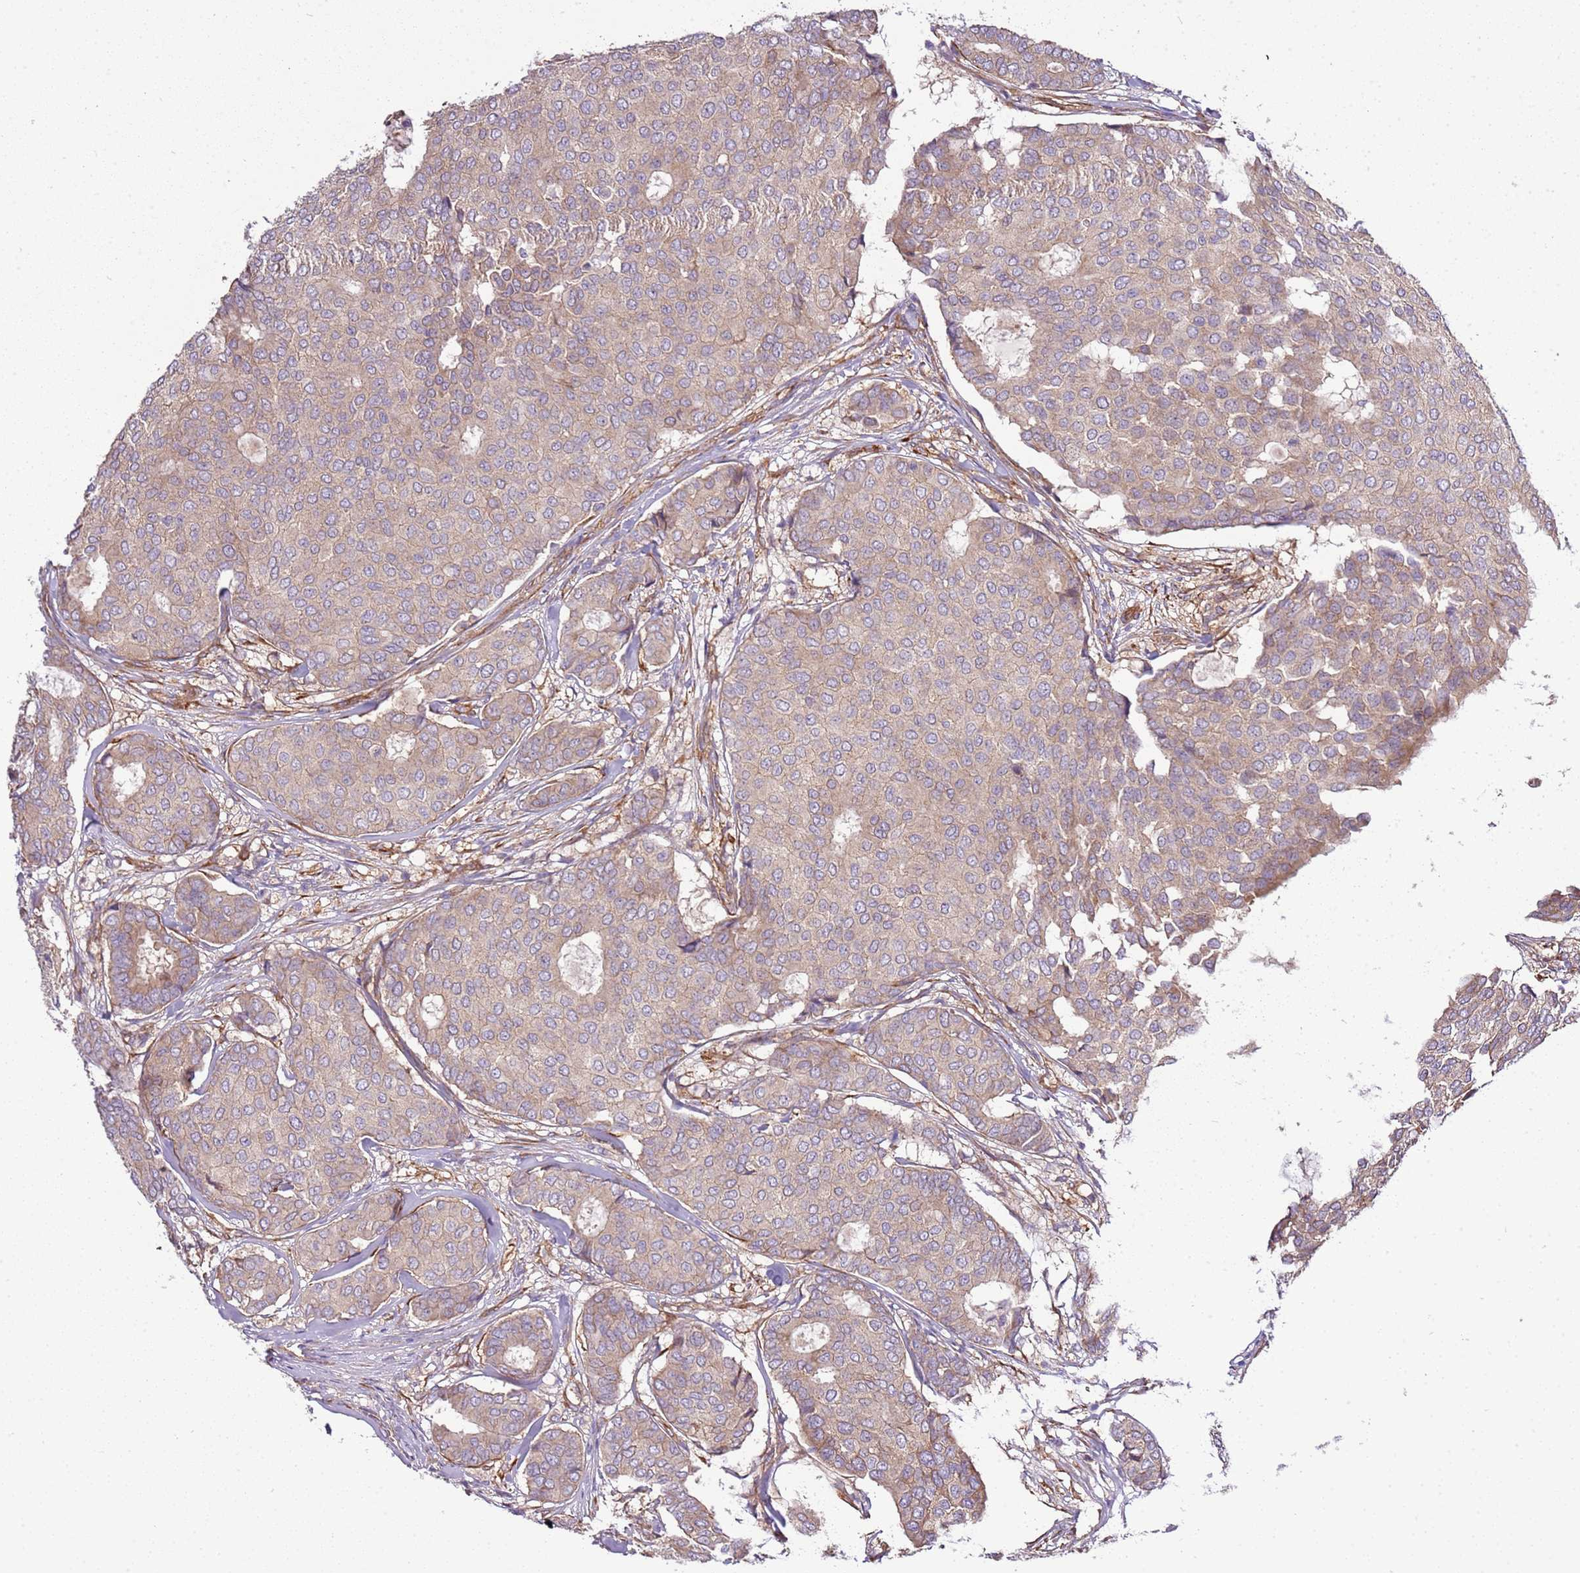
{"staining": {"intensity": "weak", "quantity": ">75%", "location": "cytoplasmic/membranous"}, "tissue": "breast cancer", "cell_type": "Tumor cells", "image_type": "cancer", "snomed": [{"axis": "morphology", "description": "Duct carcinoma"}, {"axis": "topography", "description": "Breast"}], "caption": "Immunohistochemical staining of breast cancer displays weak cytoplasmic/membranous protein positivity in approximately >75% of tumor cells.", "gene": "GNL1", "patient": {"sex": "female", "age": 75}}